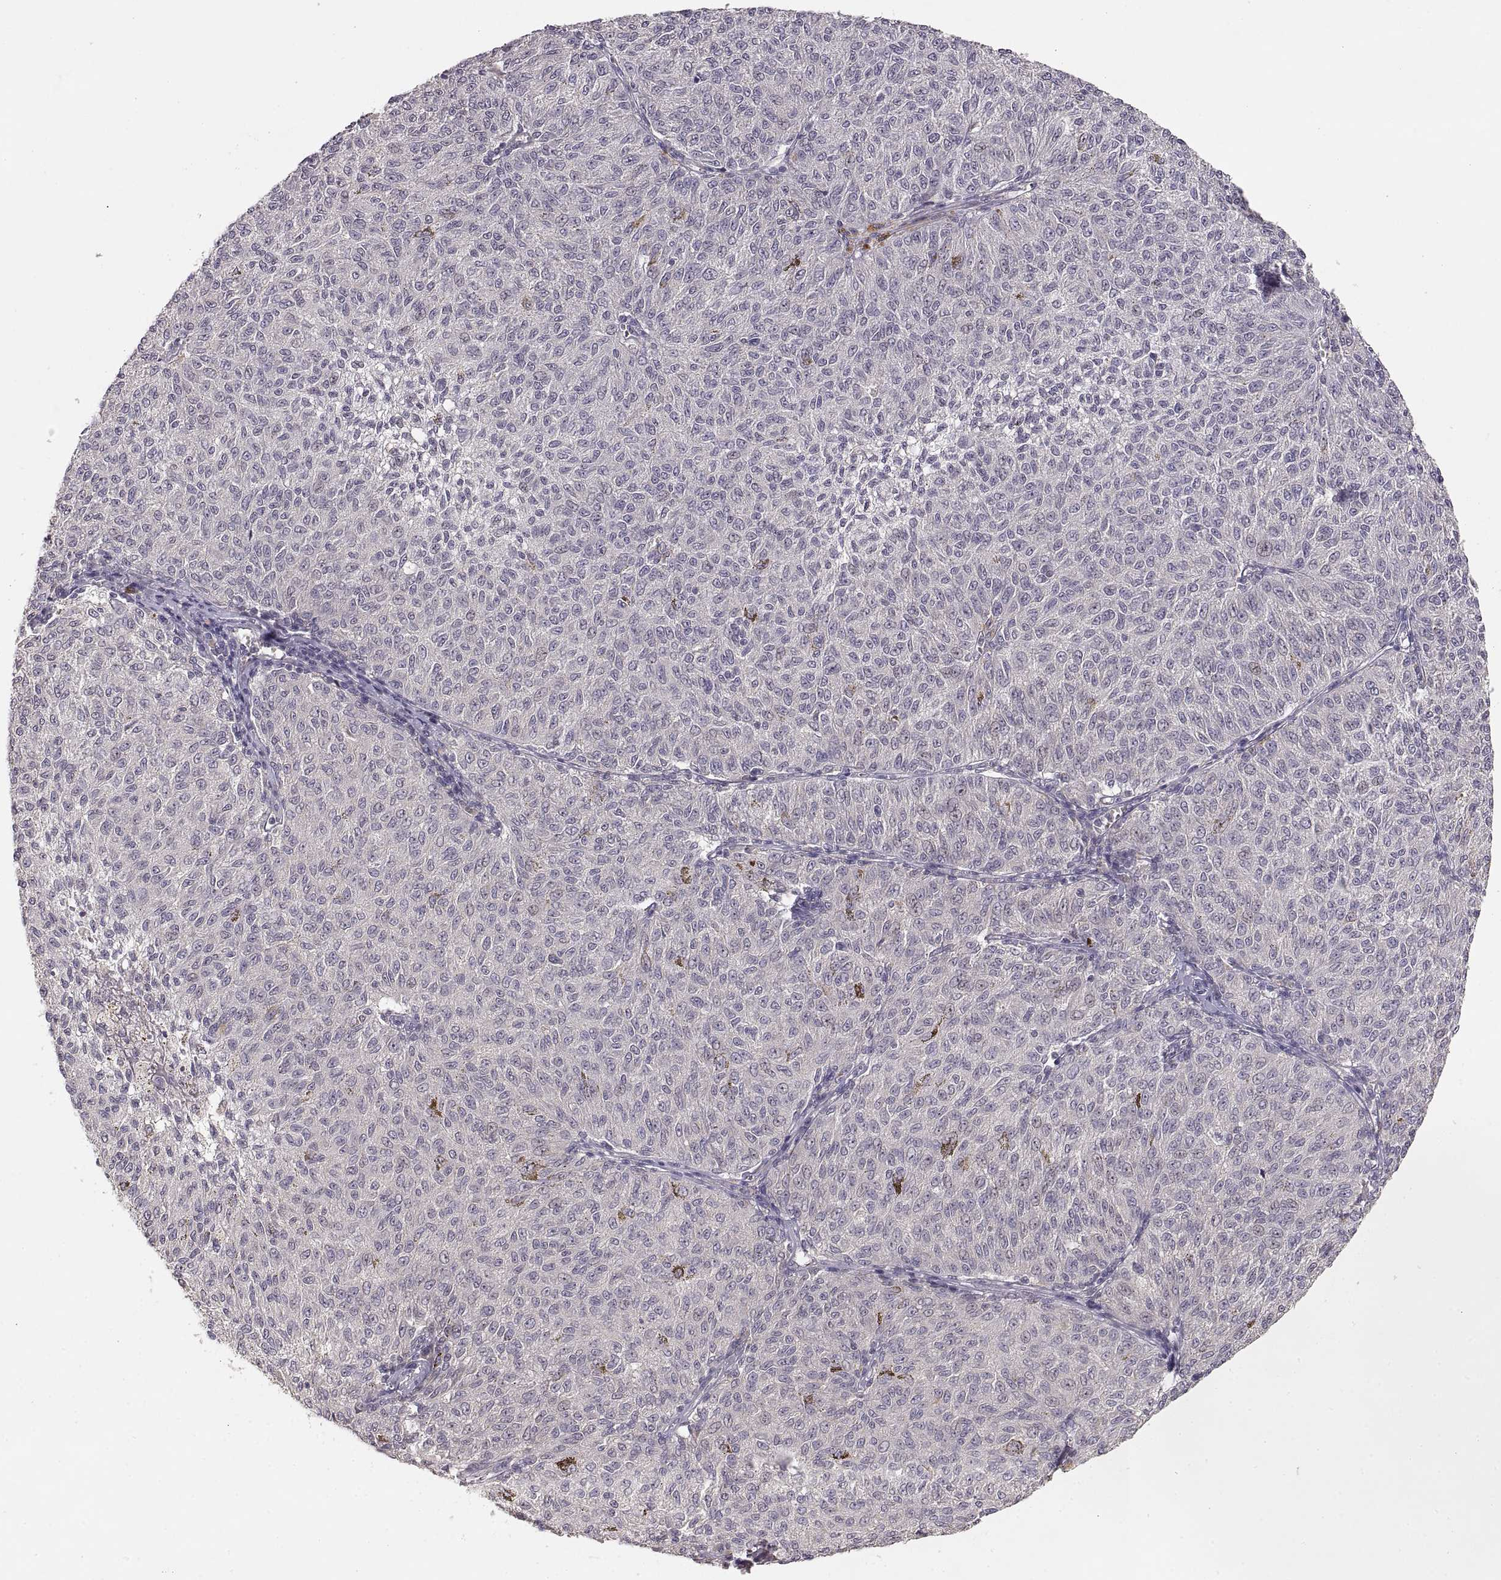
{"staining": {"intensity": "negative", "quantity": "none", "location": "none"}, "tissue": "melanoma", "cell_type": "Tumor cells", "image_type": "cancer", "snomed": [{"axis": "morphology", "description": "Malignant melanoma, NOS"}, {"axis": "topography", "description": "Skin"}], "caption": "Human malignant melanoma stained for a protein using immunohistochemistry (IHC) reveals no staining in tumor cells.", "gene": "LAMC2", "patient": {"sex": "female", "age": 72}}